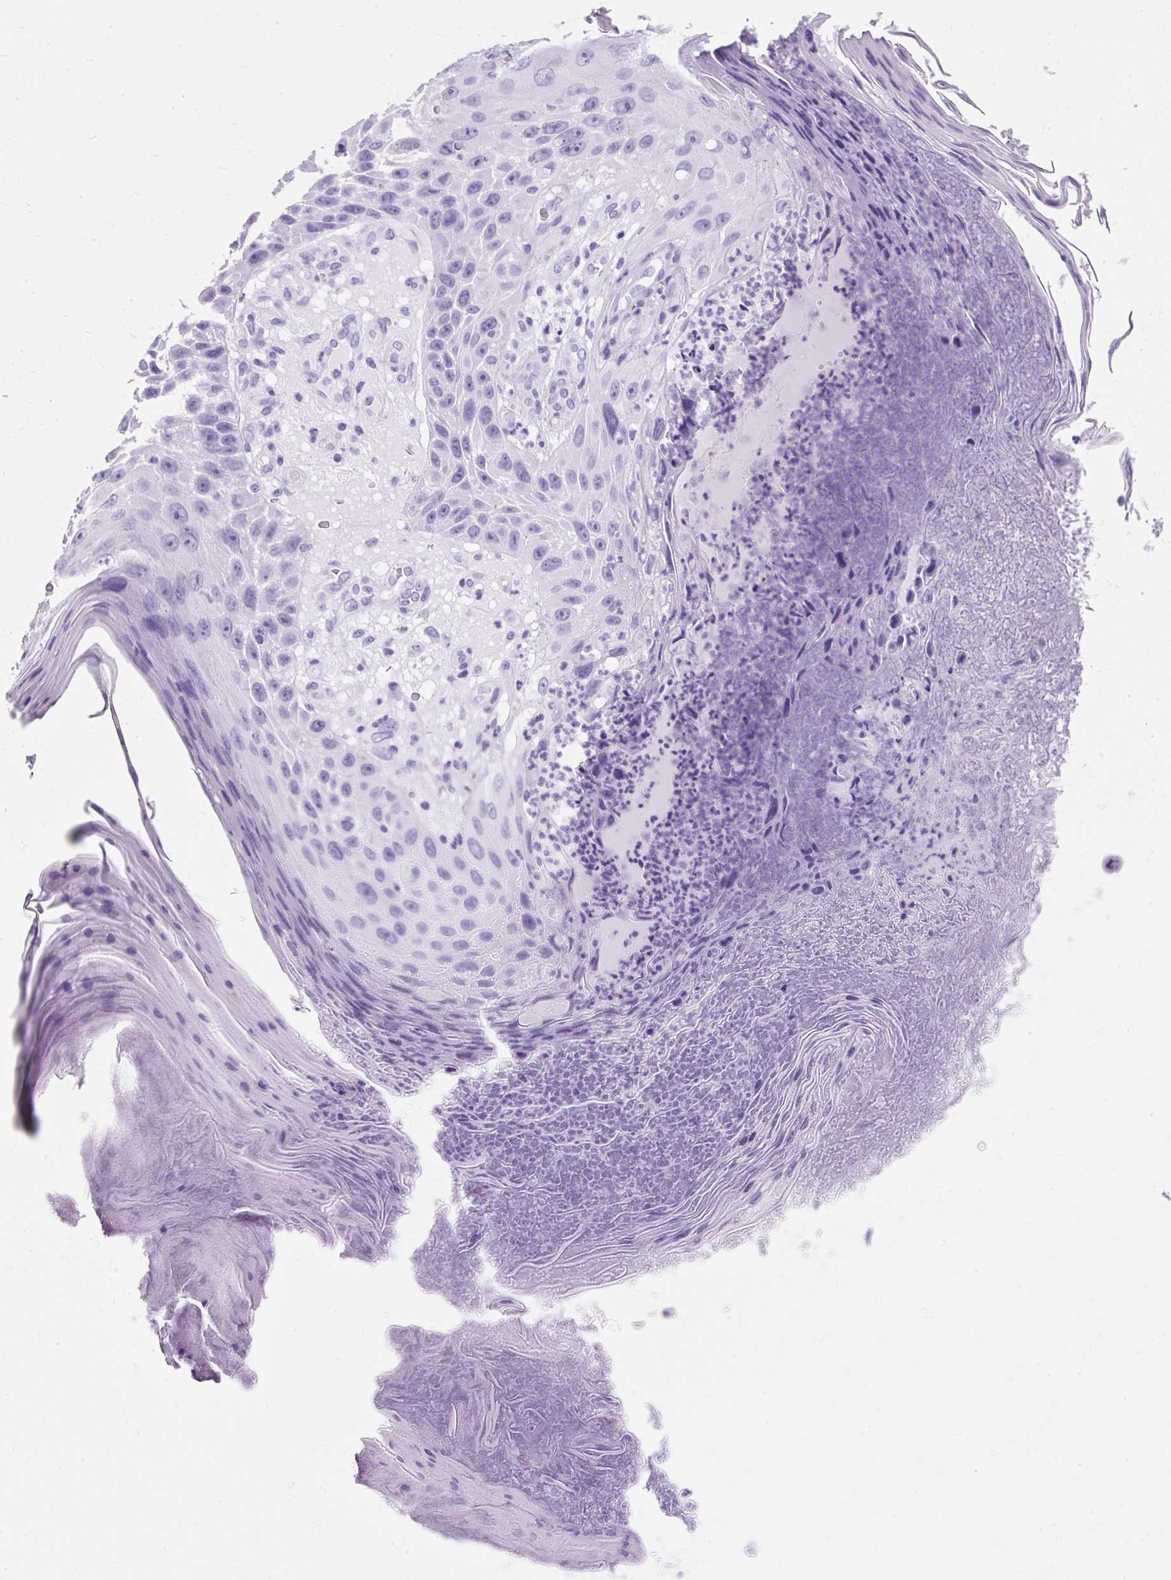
{"staining": {"intensity": "negative", "quantity": "none", "location": "none"}, "tissue": "skin cancer", "cell_type": "Tumor cells", "image_type": "cancer", "snomed": [{"axis": "morphology", "description": "Squamous cell carcinoma, NOS"}, {"axis": "topography", "description": "Skin"}], "caption": "An IHC photomicrograph of skin cancer (squamous cell carcinoma) is shown. There is no staining in tumor cells of skin cancer (squamous cell carcinoma). (IHC, brightfield microscopy, high magnification).", "gene": "PVALB", "patient": {"sex": "female", "age": 88}}